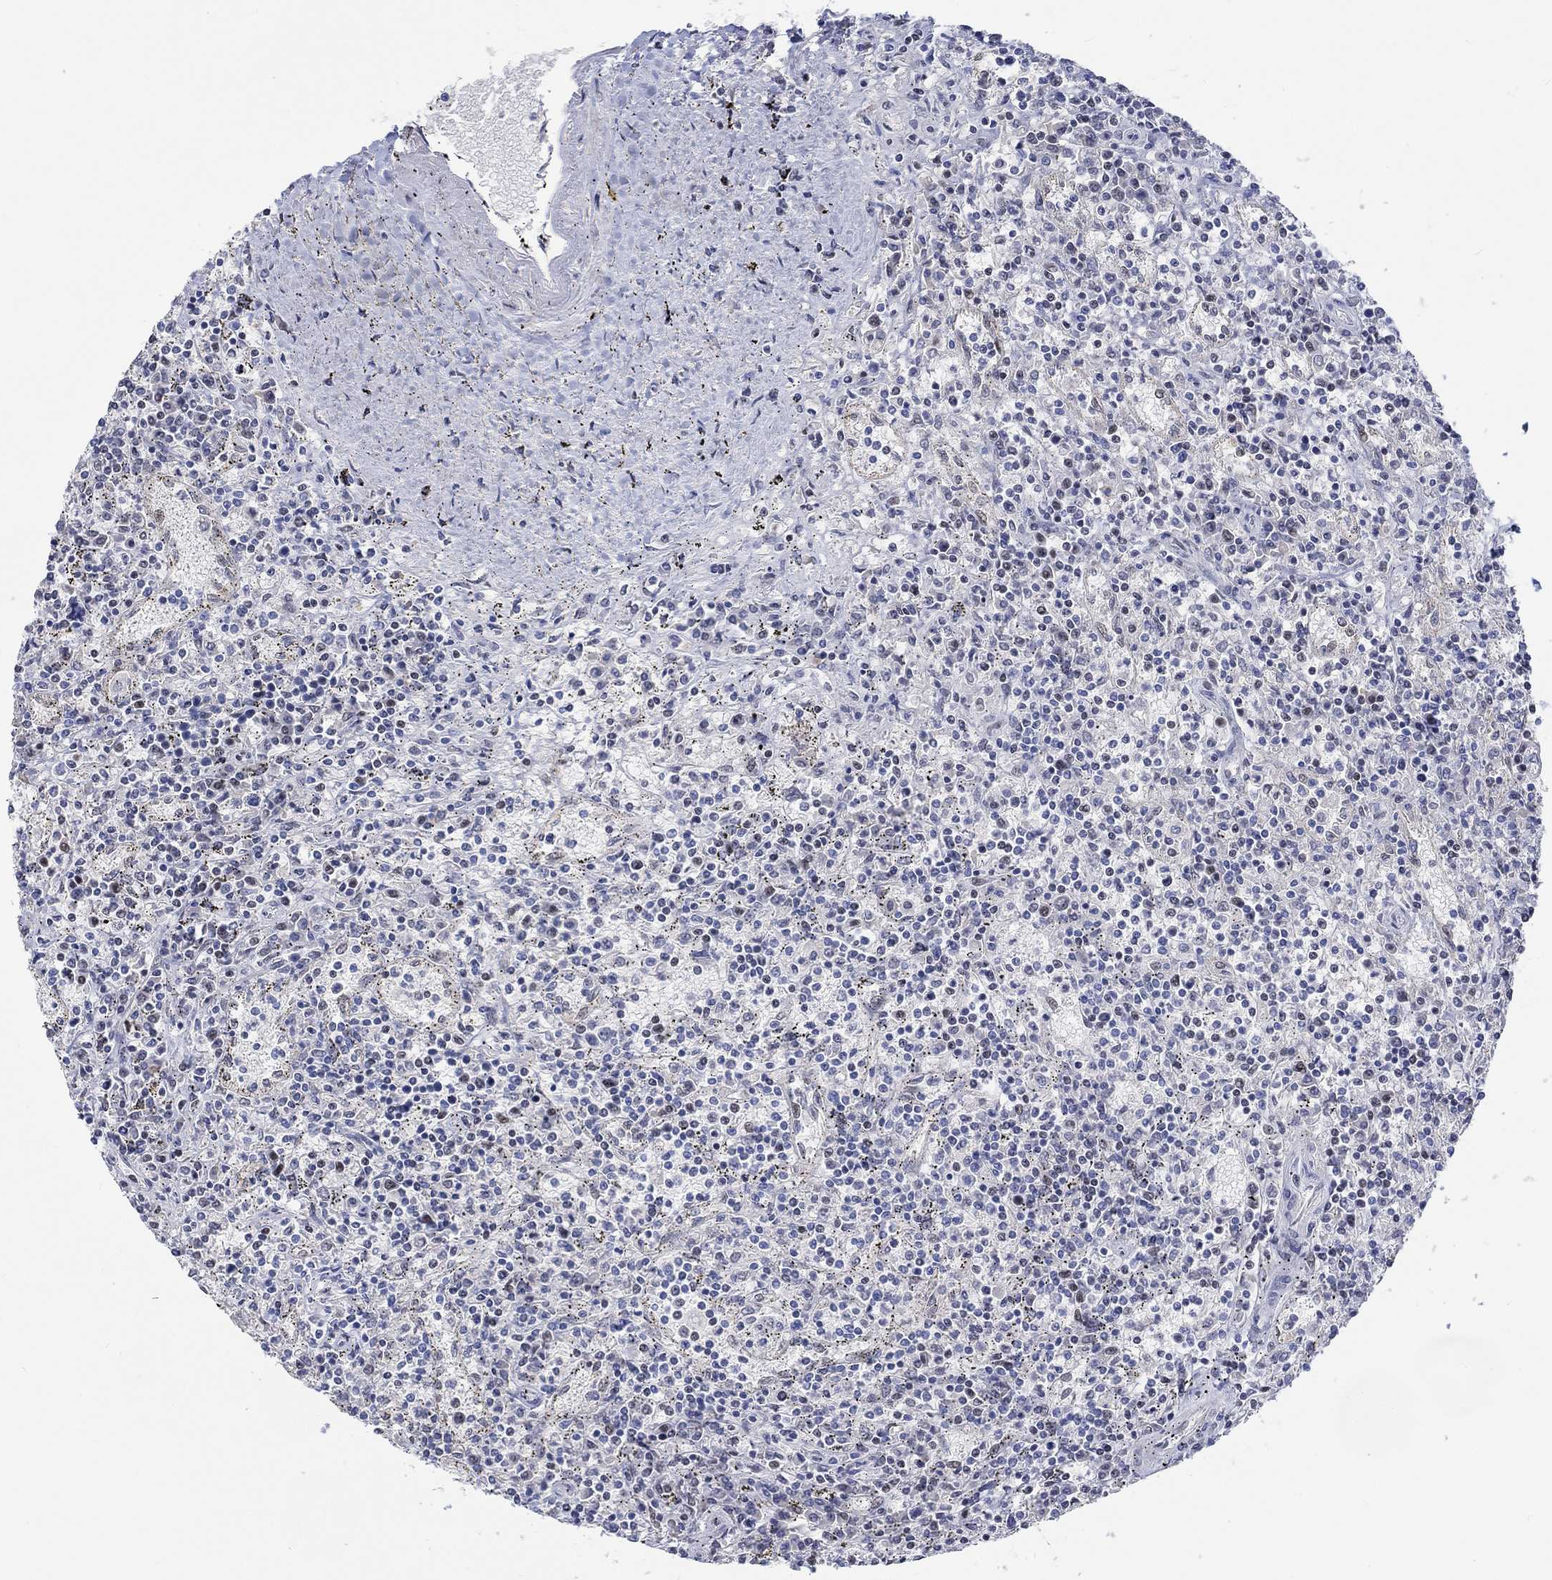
{"staining": {"intensity": "negative", "quantity": "none", "location": "none"}, "tissue": "lymphoma", "cell_type": "Tumor cells", "image_type": "cancer", "snomed": [{"axis": "morphology", "description": "Malignant lymphoma, non-Hodgkin's type, Low grade"}, {"axis": "topography", "description": "Spleen"}], "caption": "Tumor cells show no significant protein staining in lymphoma. Nuclei are stained in blue.", "gene": "DLK1", "patient": {"sex": "male", "age": 62}}